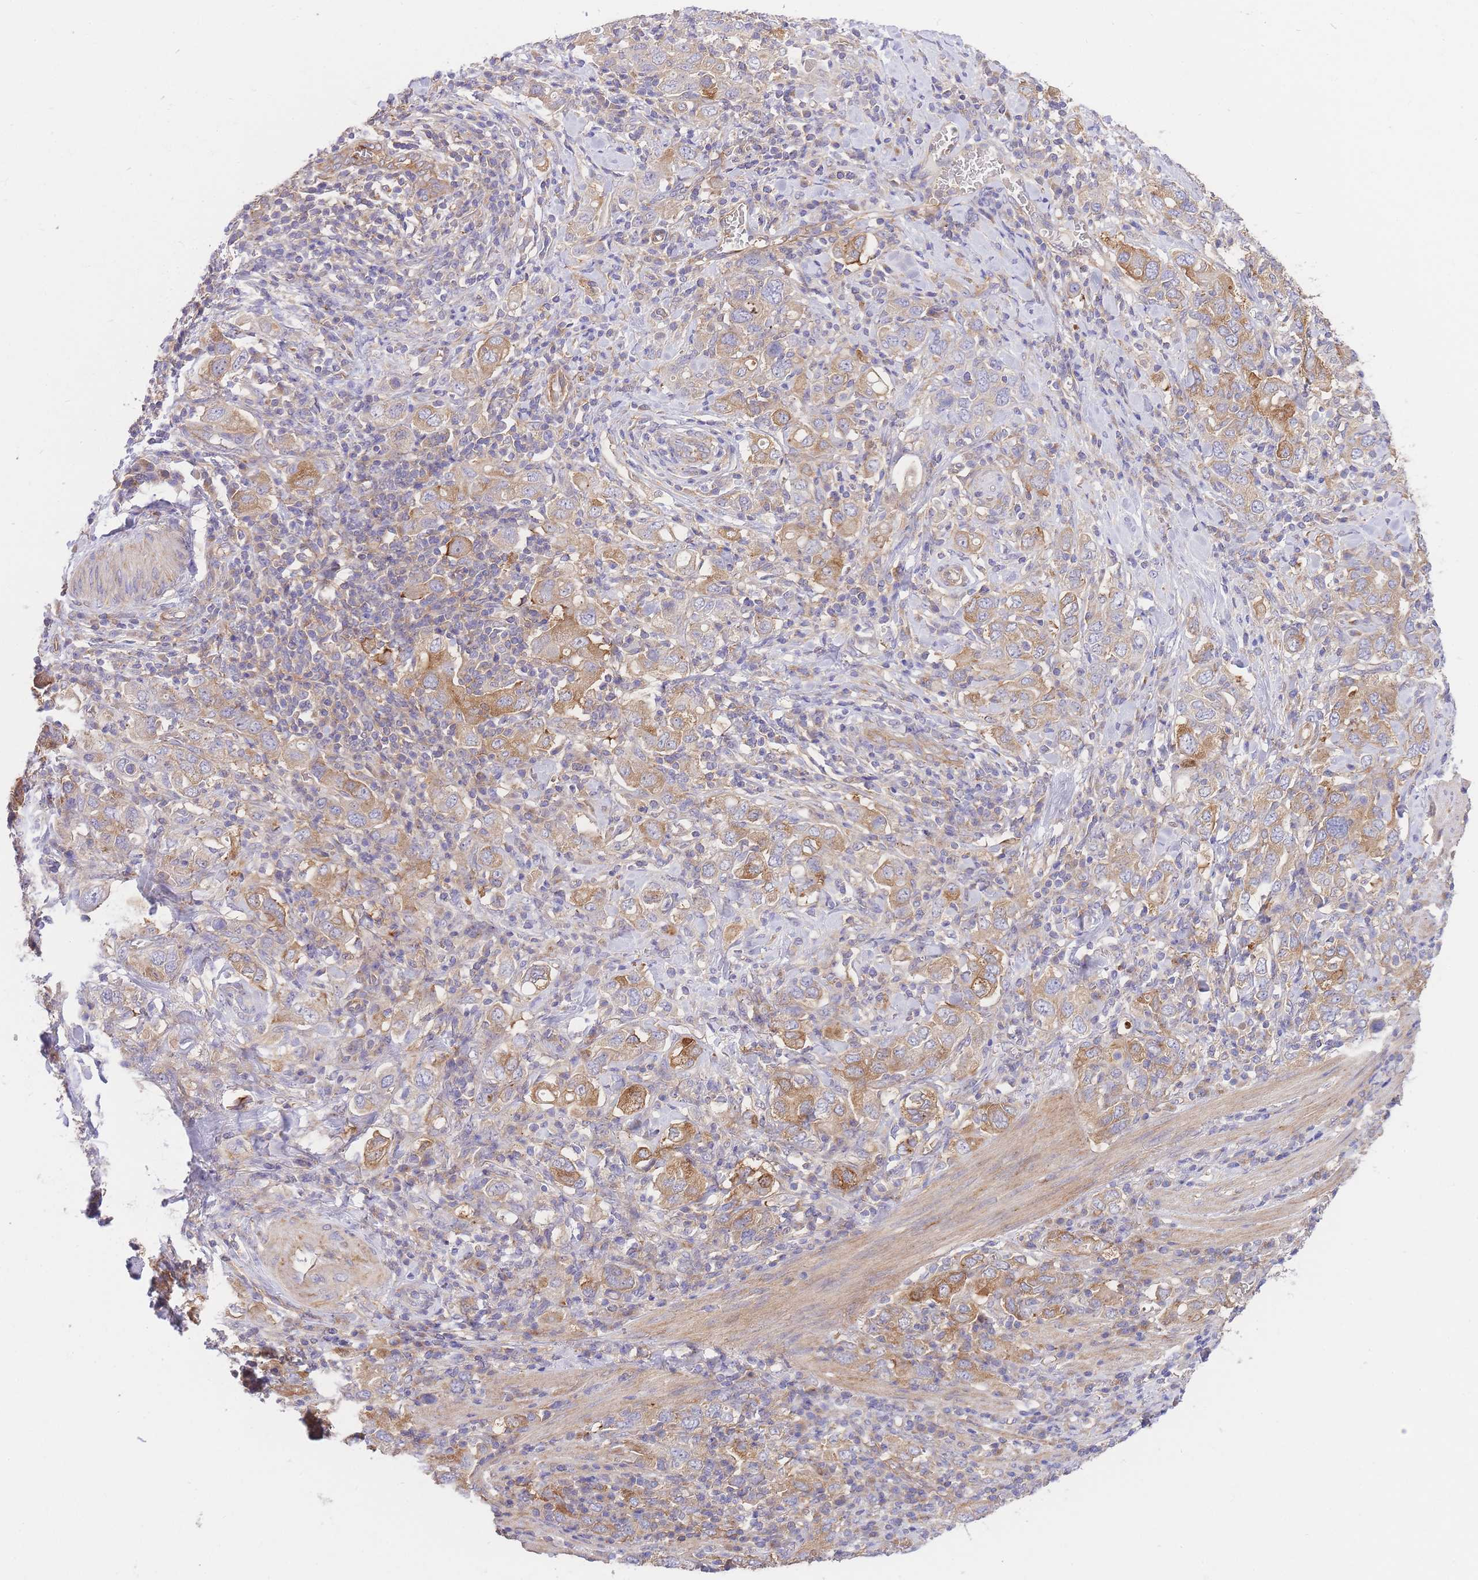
{"staining": {"intensity": "moderate", "quantity": "25%-75%", "location": "cytoplasmic/membranous"}, "tissue": "stomach cancer", "cell_type": "Tumor cells", "image_type": "cancer", "snomed": [{"axis": "morphology", "description": "Adenocarcinoma, NOS"}, {"axis": "topography", "description": "Stomach, upper"}, {"axis": "topography", "description": "Stomach"}], "caption": "Approximately 25%-75% of tumor cells in stomach adenocarcinoma display moderate cytoplasmic/membranous protein expression as visualized by brown immunohistochemical staining.", "gene": "INSYN2B", "patient": {"sex": "male", "age": 62}}